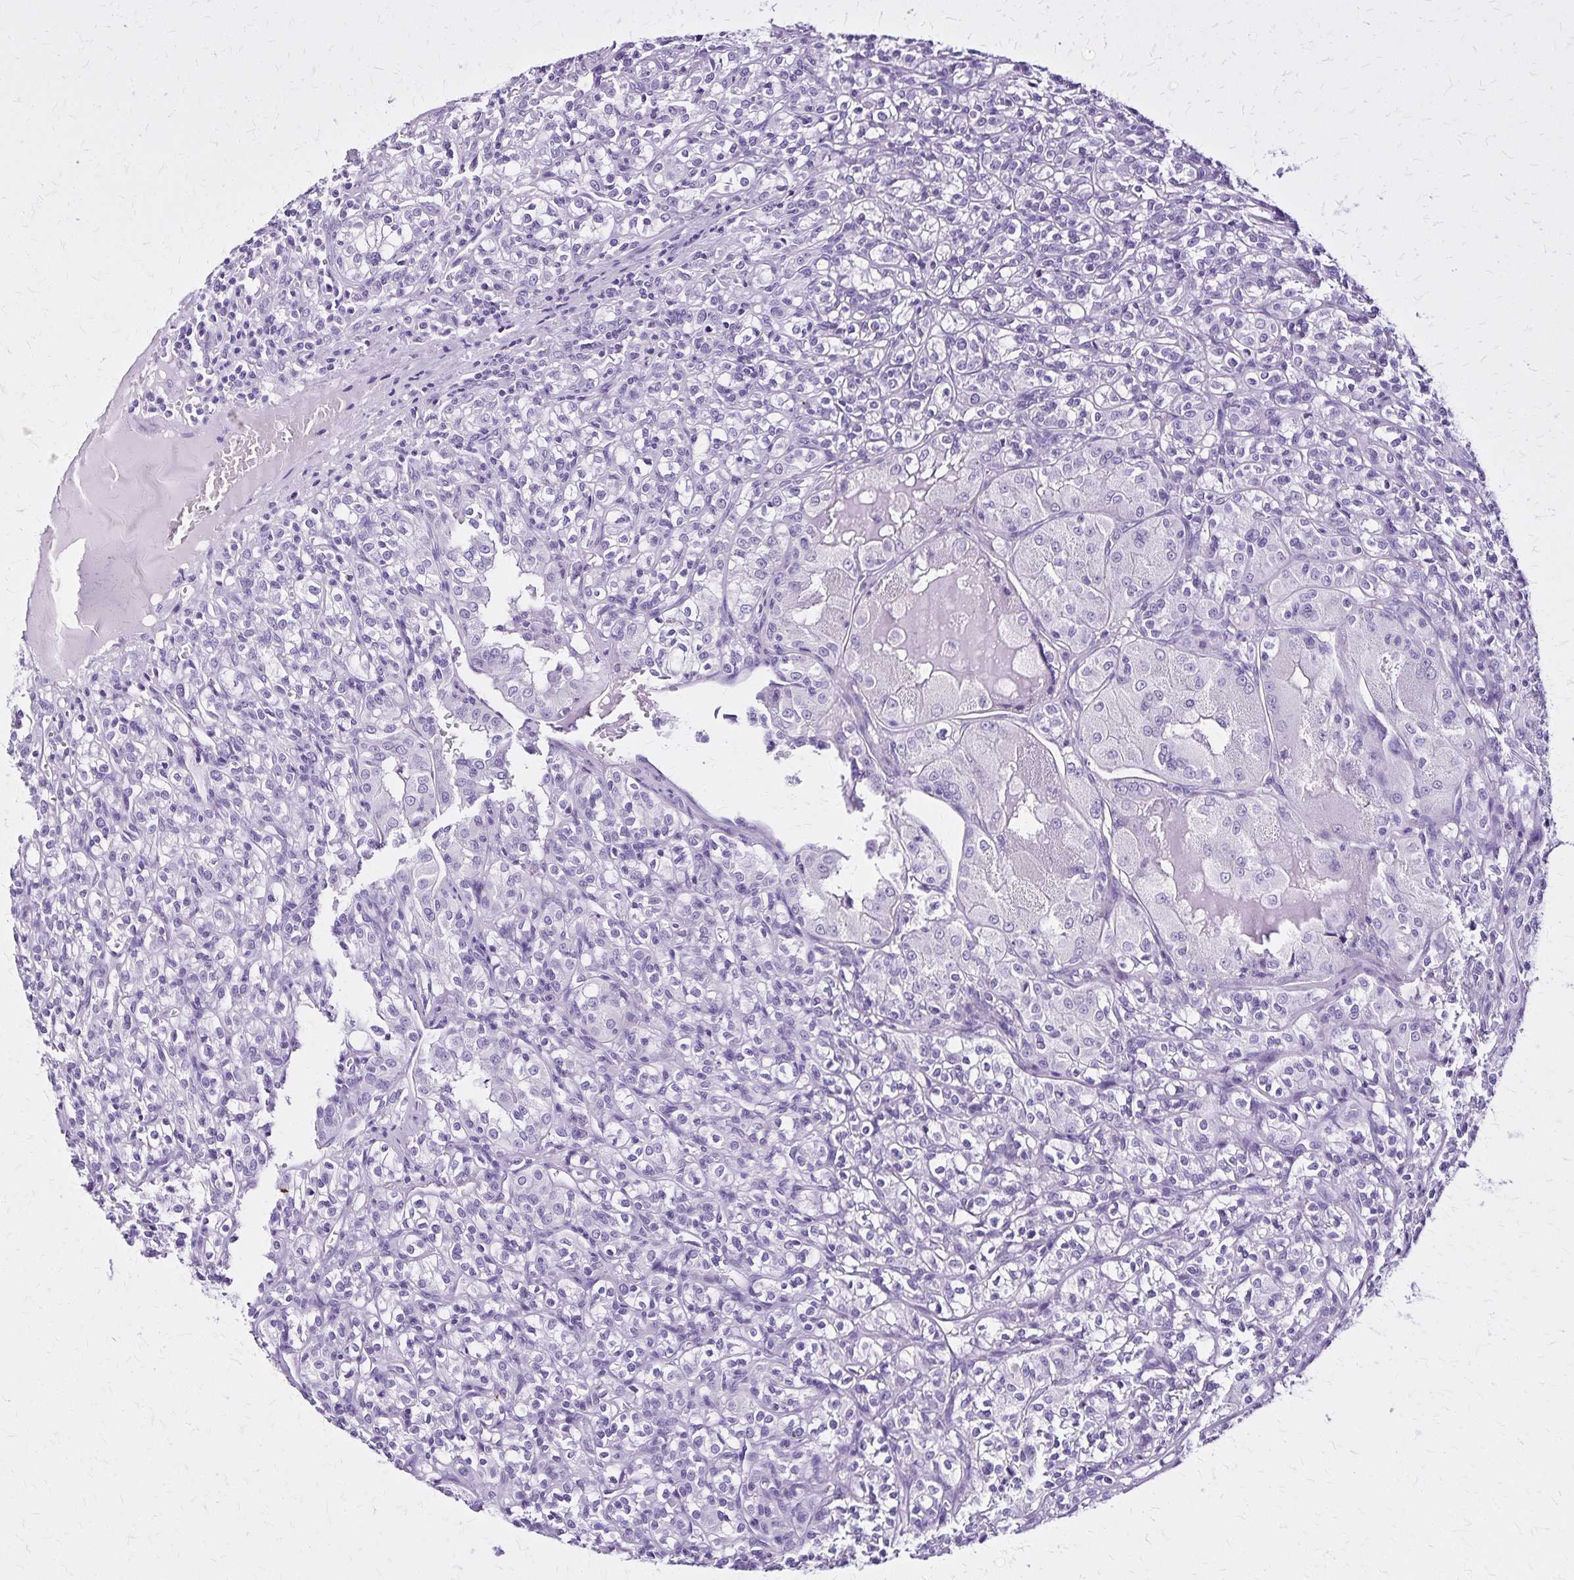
{"staining": {"intensity": "negative", "quantity": "none", "location": "none"}, "tissue": "renal cancer", "cell_type": "Tumor cells", "image_type": "cancer", "snomed": [{"axis": "morphology", "description": "Adenocarcinoma, NOS"}, {"axis": "topography", "description": "Kidney"}], "caption": "Immunohistochemistry (IHC) histopathology image of human adenocarcinoma (renal) stained for a protein (brown), which displays no staining in tumor cells.", "gene": "KRT2", "patient": {"sex": "male", "age": 36}}